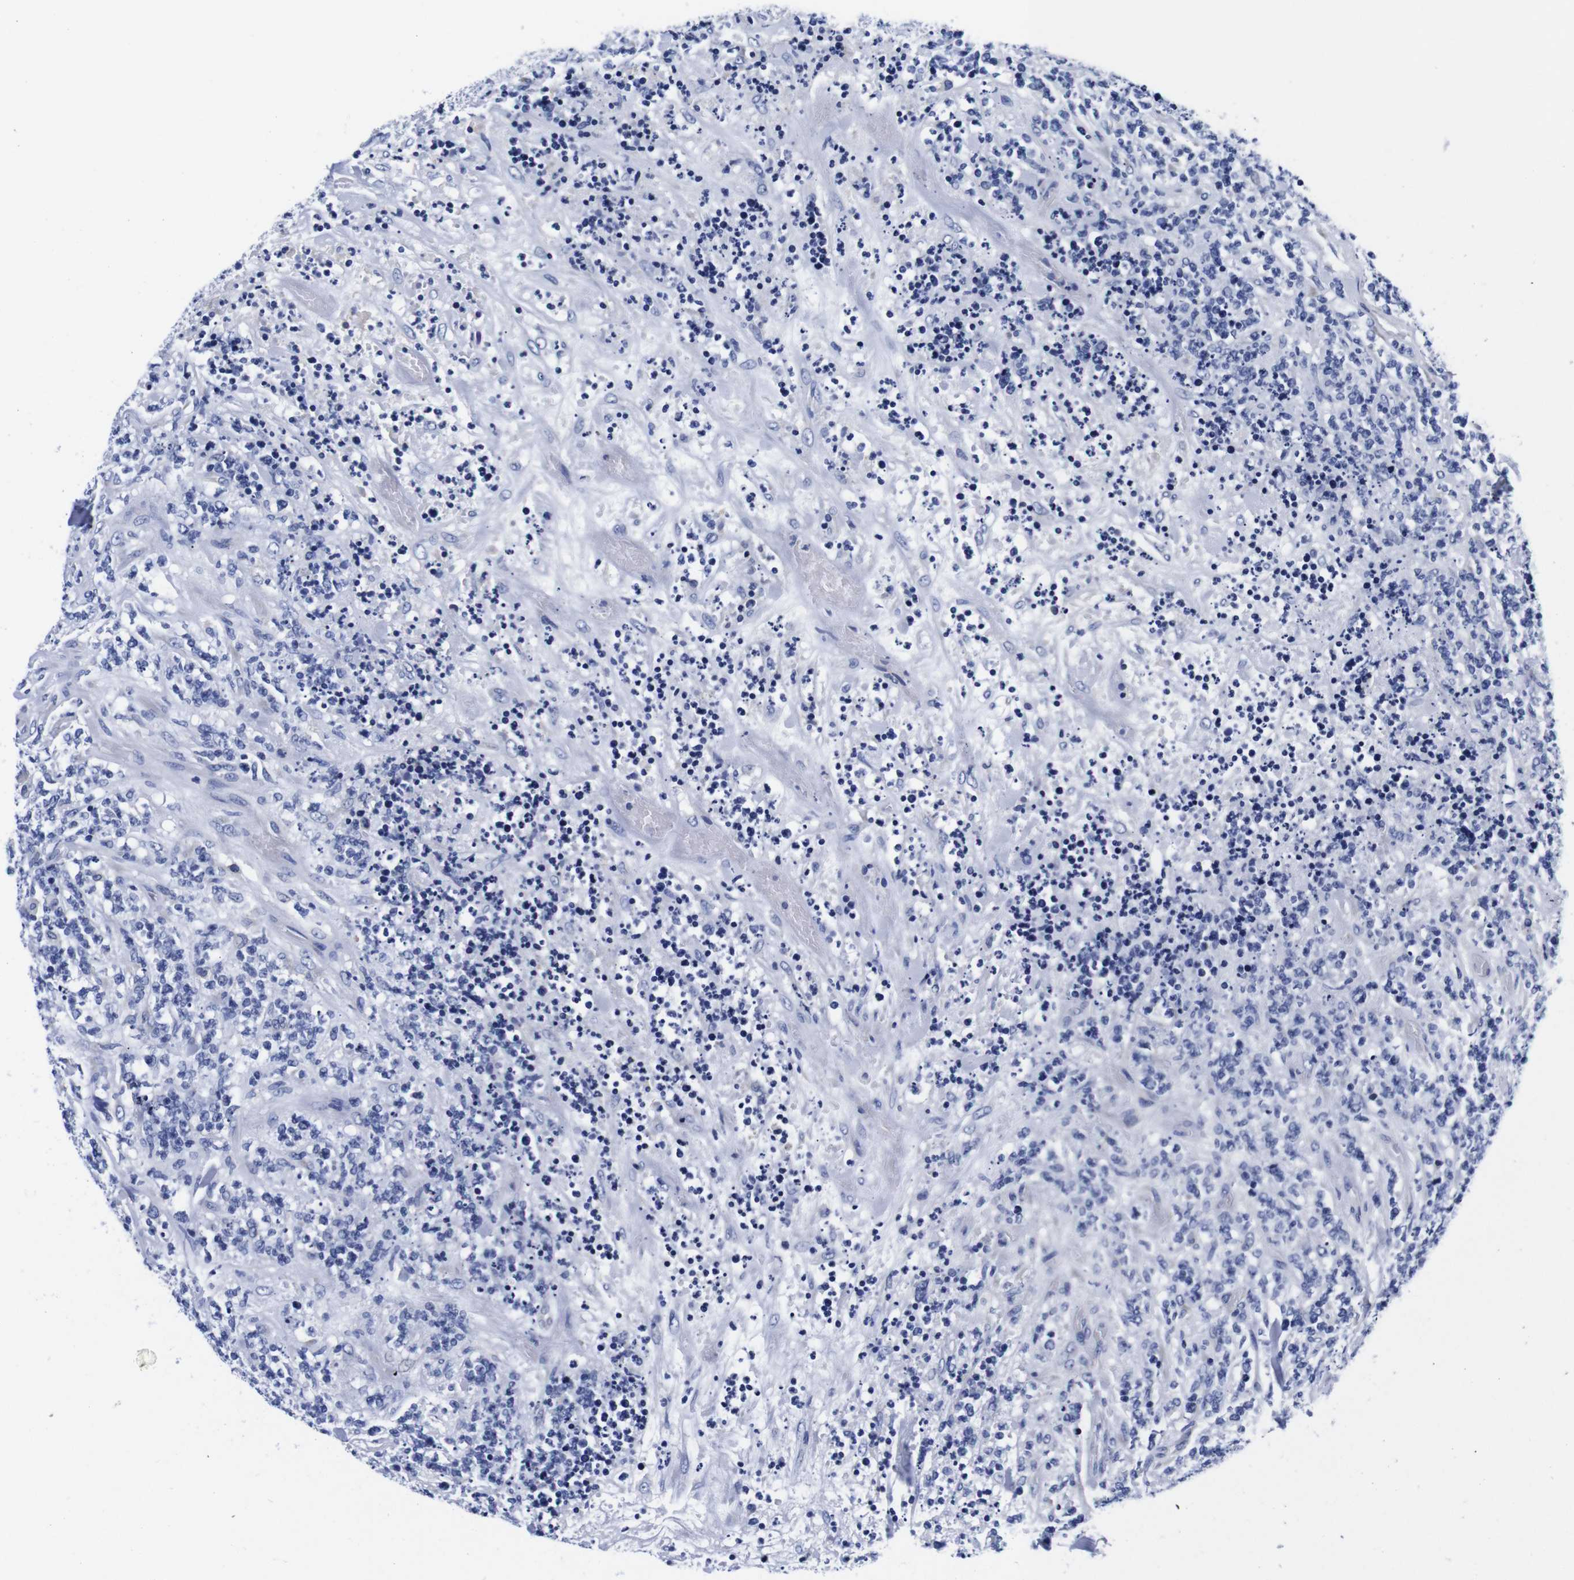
{"staining": {"intensity": "negative", "quantity": "none", "location": "none"}, "tissue": "lymphoma", "cell_type": "Tumor cells", "image_type": "cancer", "snomed": [{"axis": "morphology", "description": "Malignant lymphoma, non-Hodgkin's type, High grade"}, {"axis": "topography", "description": "Soft tissue"}], "caption": "The immunohistochemistry (IHC) image has no significant staining in tumor cells of high-grade malignant lymphoma, non-Hodgkin's type tissue.", "gene": "CLEC4G", "patient": {"sex": "male", "age": 18}}